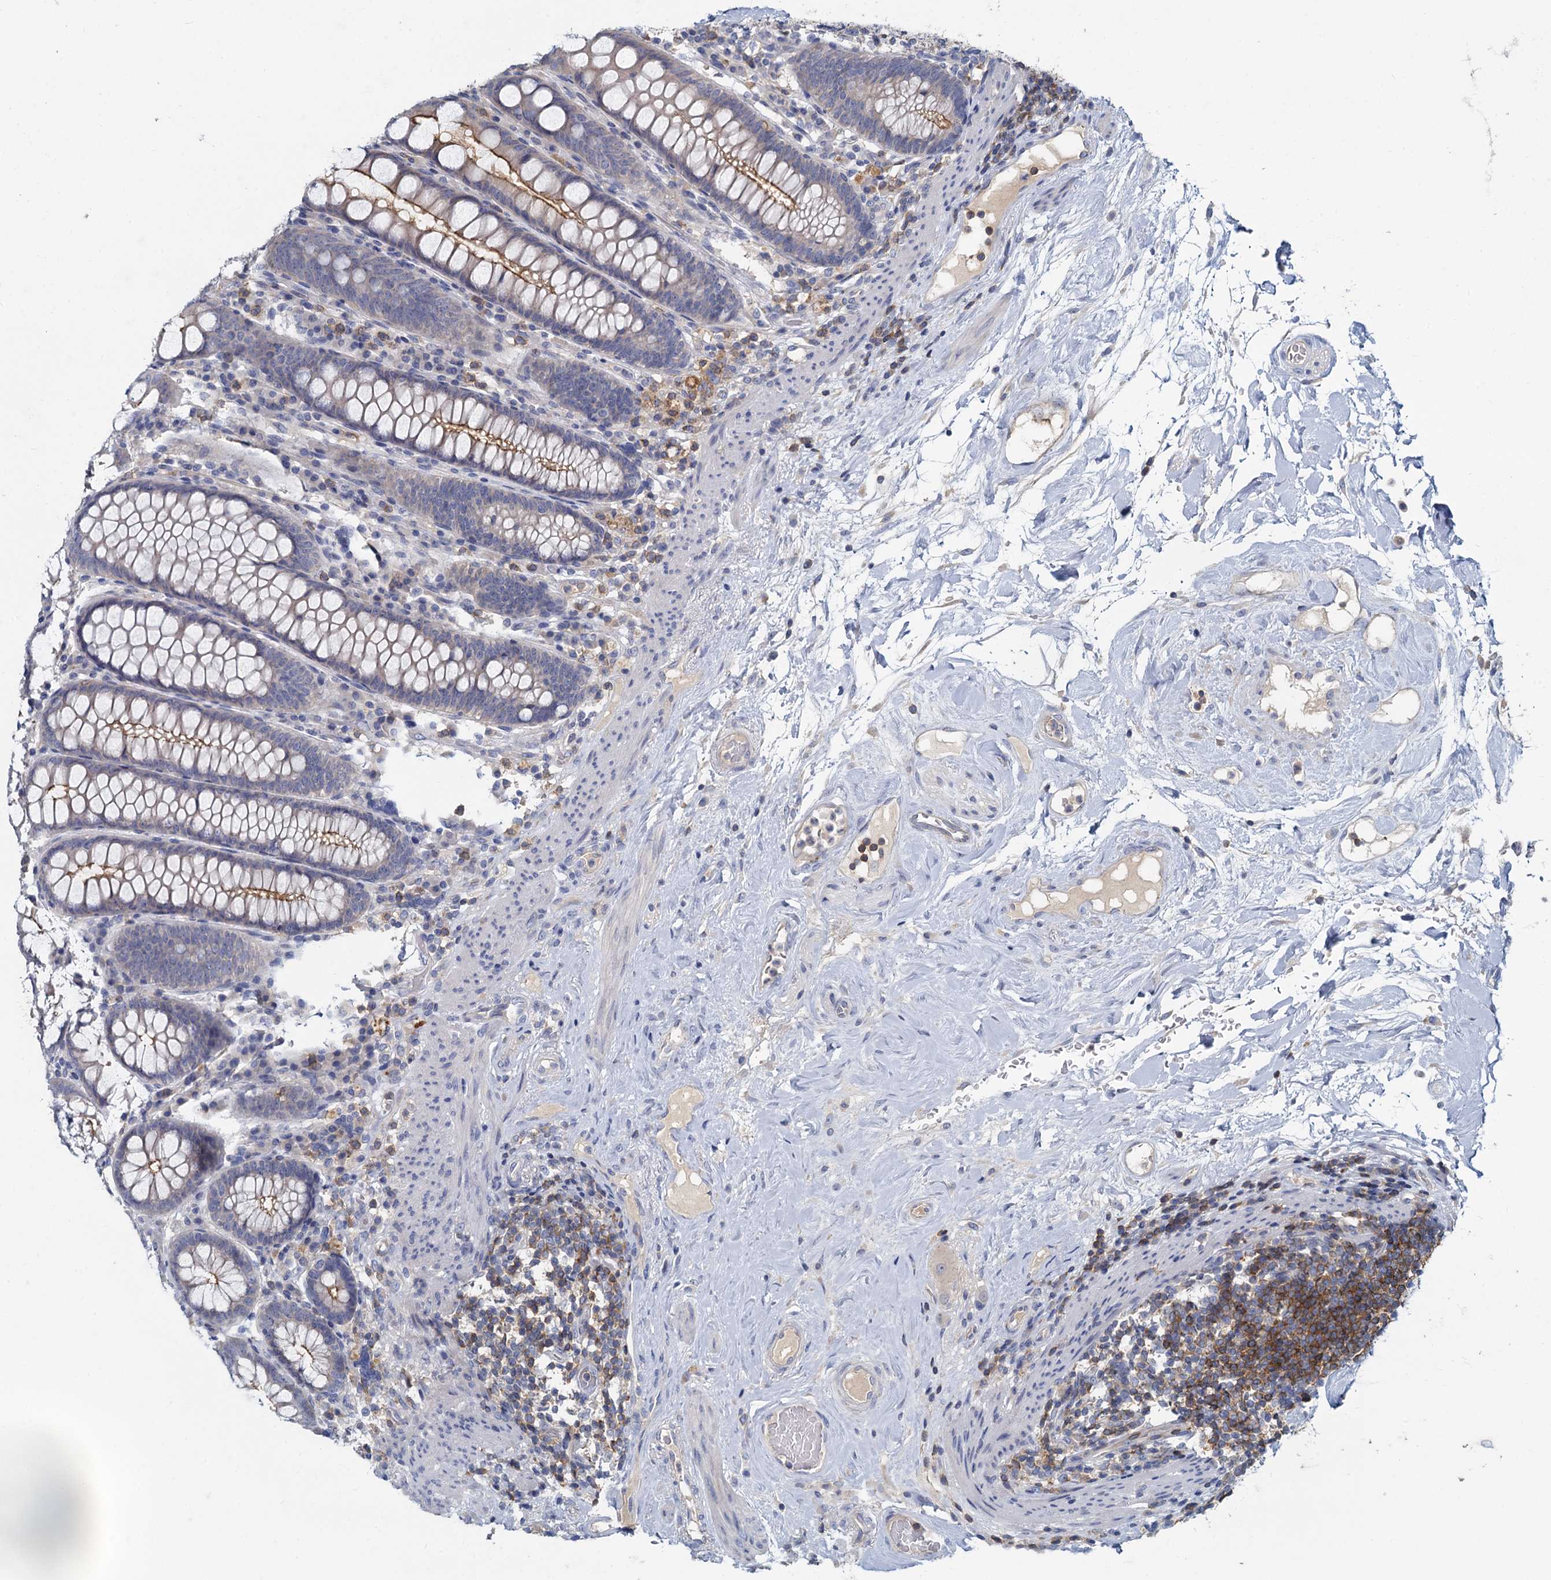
{"staining": {"intensity": "weak", "quantity": "25%-75%", "location": "cytoplasmic/membranous"}, "tissue": "colon", "cell_type": "Endothelial cells", "image_type": "normal", "snomed": [{"axis": "morphology", "description": "Normal tissue, NOS"}, {"axis": "topography", "description": "Colon"}], "caption": "Brown immunohistochemical staining in normal colon exhibits weak cytoplasmic/membranous staining in approximately 25%-75% of endothelial cells.", "gene": "ACSM3", "patient": {"sex": "female", "age": 79}}